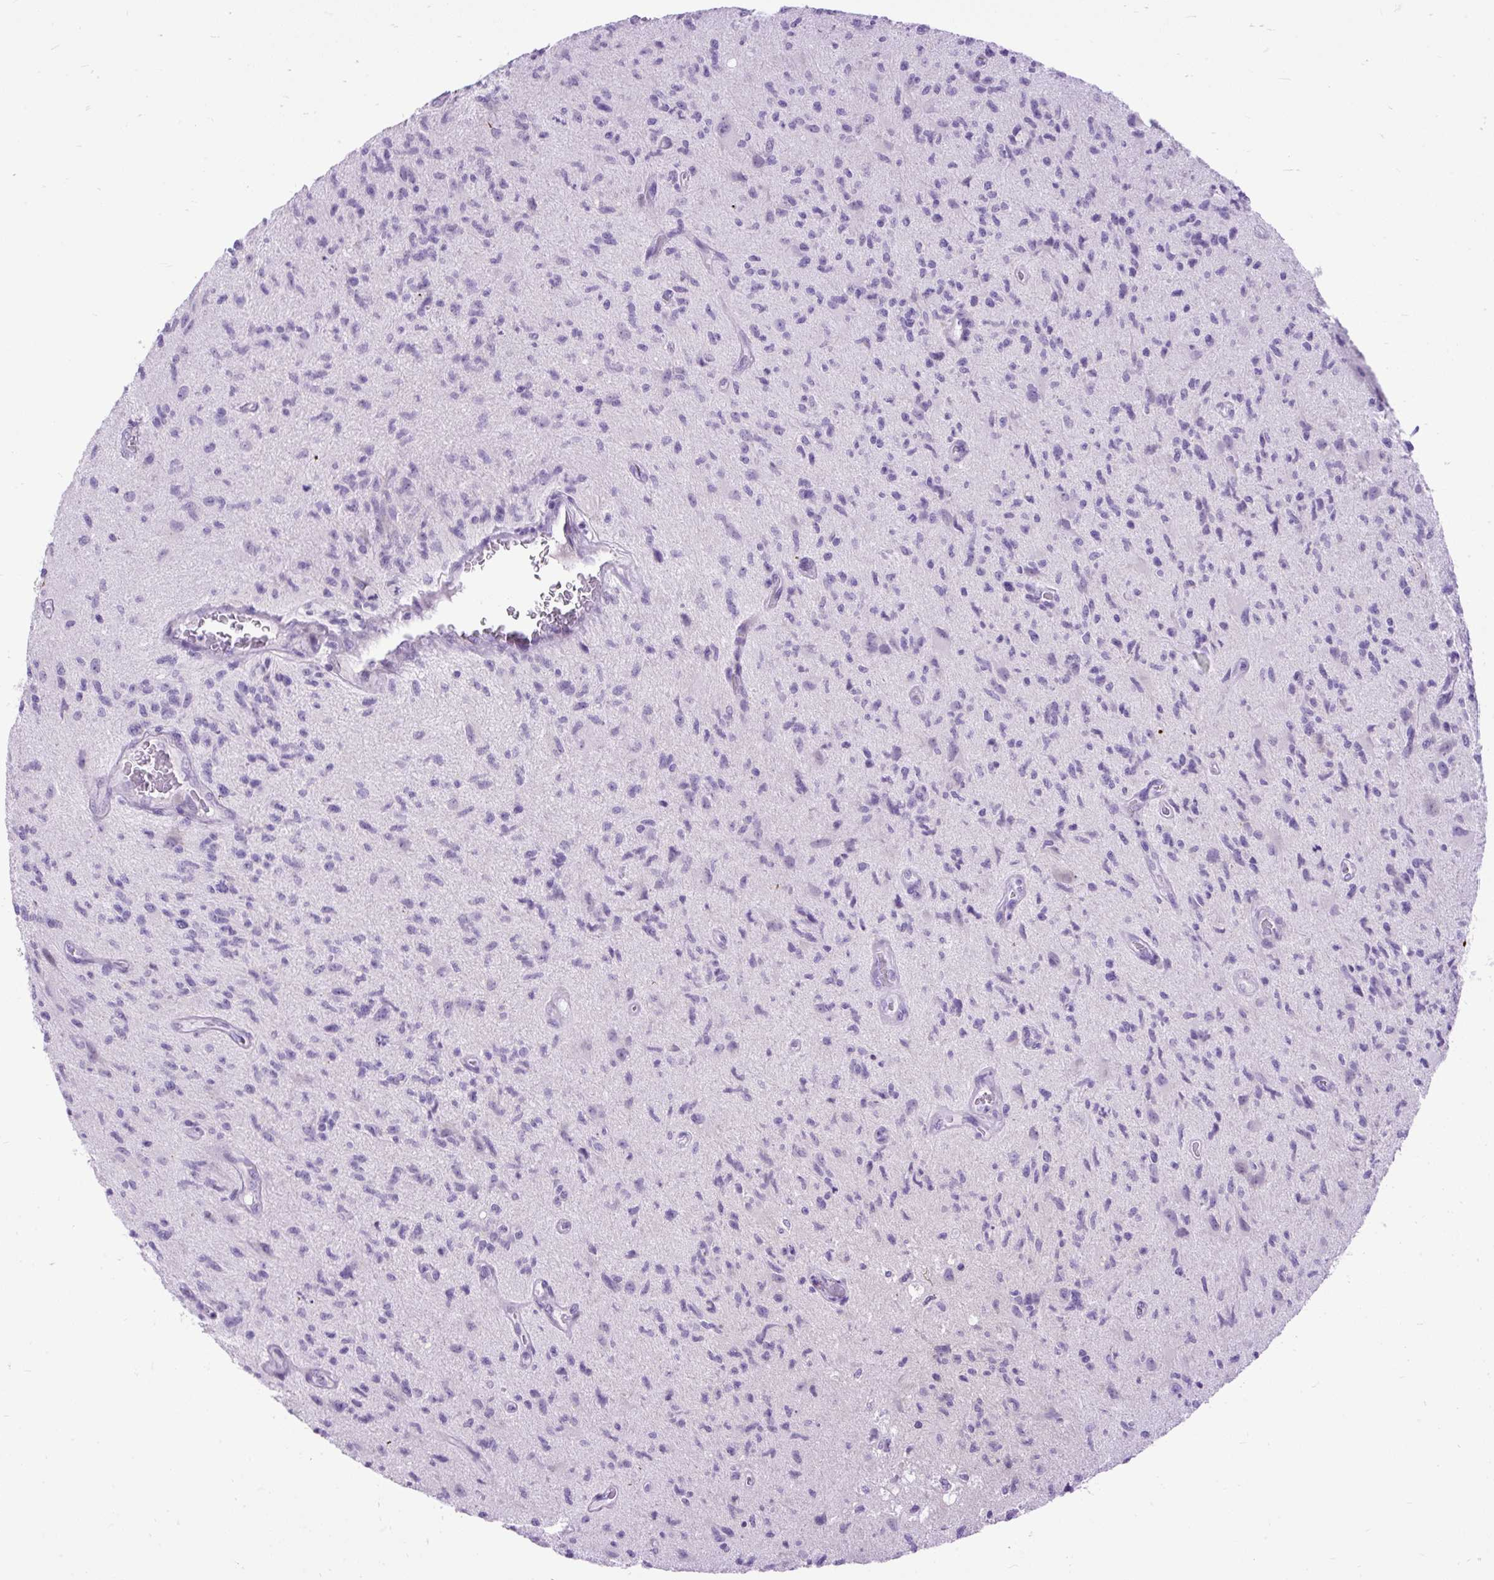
{"staining": {"intensity": "negative", "quantity": "none", "location": "none"}, "tissue": "glioma", "cell_type": "Tumor cells", "image_type": "cancer", "snomed": [{"axis": "morphology", "description": "Glioma, malignant, High grade"}, {"axis": "topography", "description": "Brain"}], "caption": "IHC micrograph of neoplastic tissue: glioma stained with DAB (3,3'-diaminobenzidine) exhibits no significant protein positivity in tumor cells.", "gene": "ZNF256", "patient": {"sex": "male", "age": 67}}